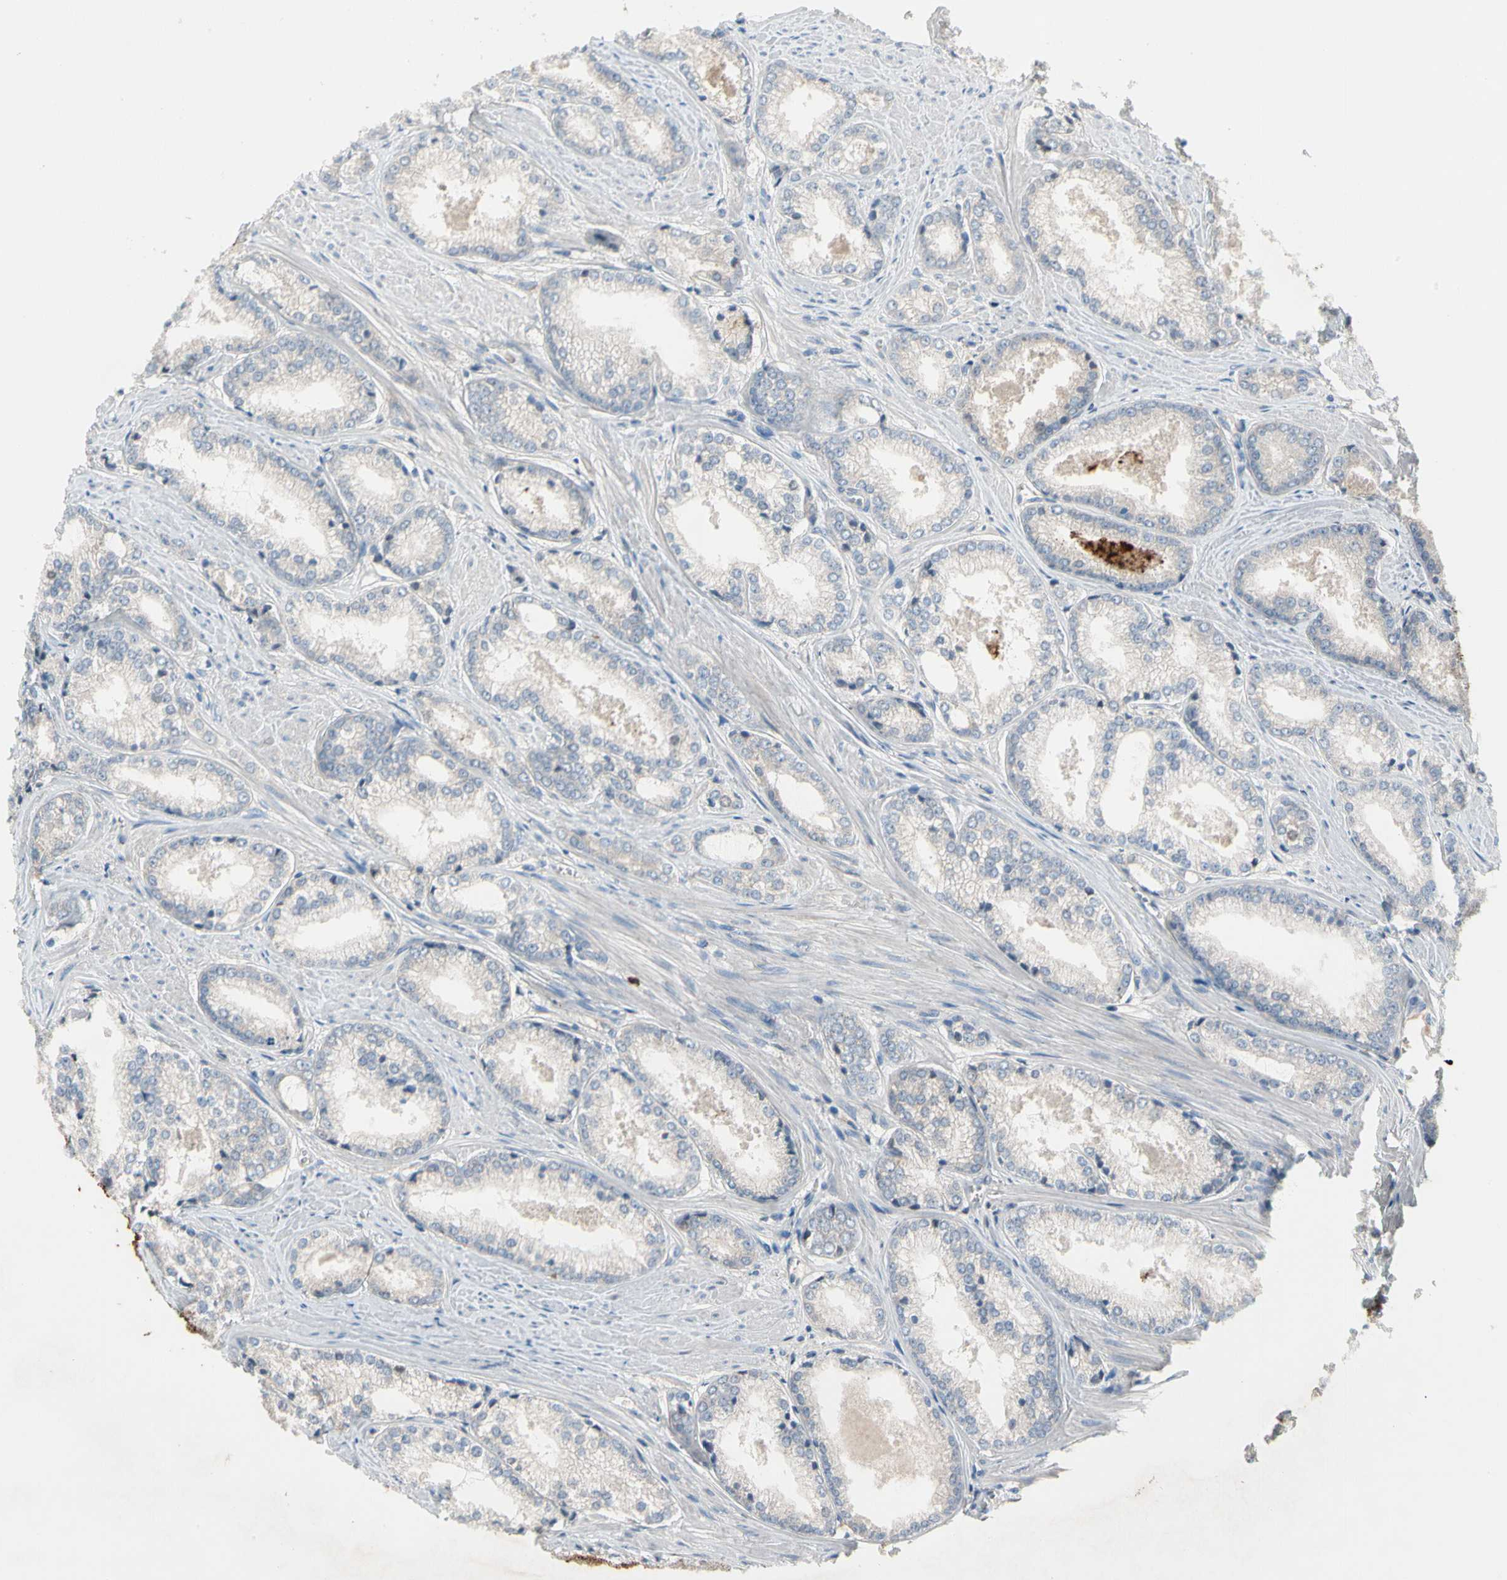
{"staining": {"intensity": "negative", "quantity": "none", "location": "none"}, "tissue": "prostate cancer", "cell_type": "Tumor cells", "image_type": "cancer", "snomed": [{"axis": "morphology", "description": "Adenocarcinoma, Low grade"}, {"axis": "topography", "description": "Prostate"}], "caption": "Immunohistochemistry (IHC) histopathology image of neoplastic tissue: adenocarcinoma (low-grade) (prostate) stained with DAB (3,3'-diaminobenzidine) displays no significant protein staining in tumor cells.", "gene": "HJURP", "patient": {"sex": "male", "age": 64}}